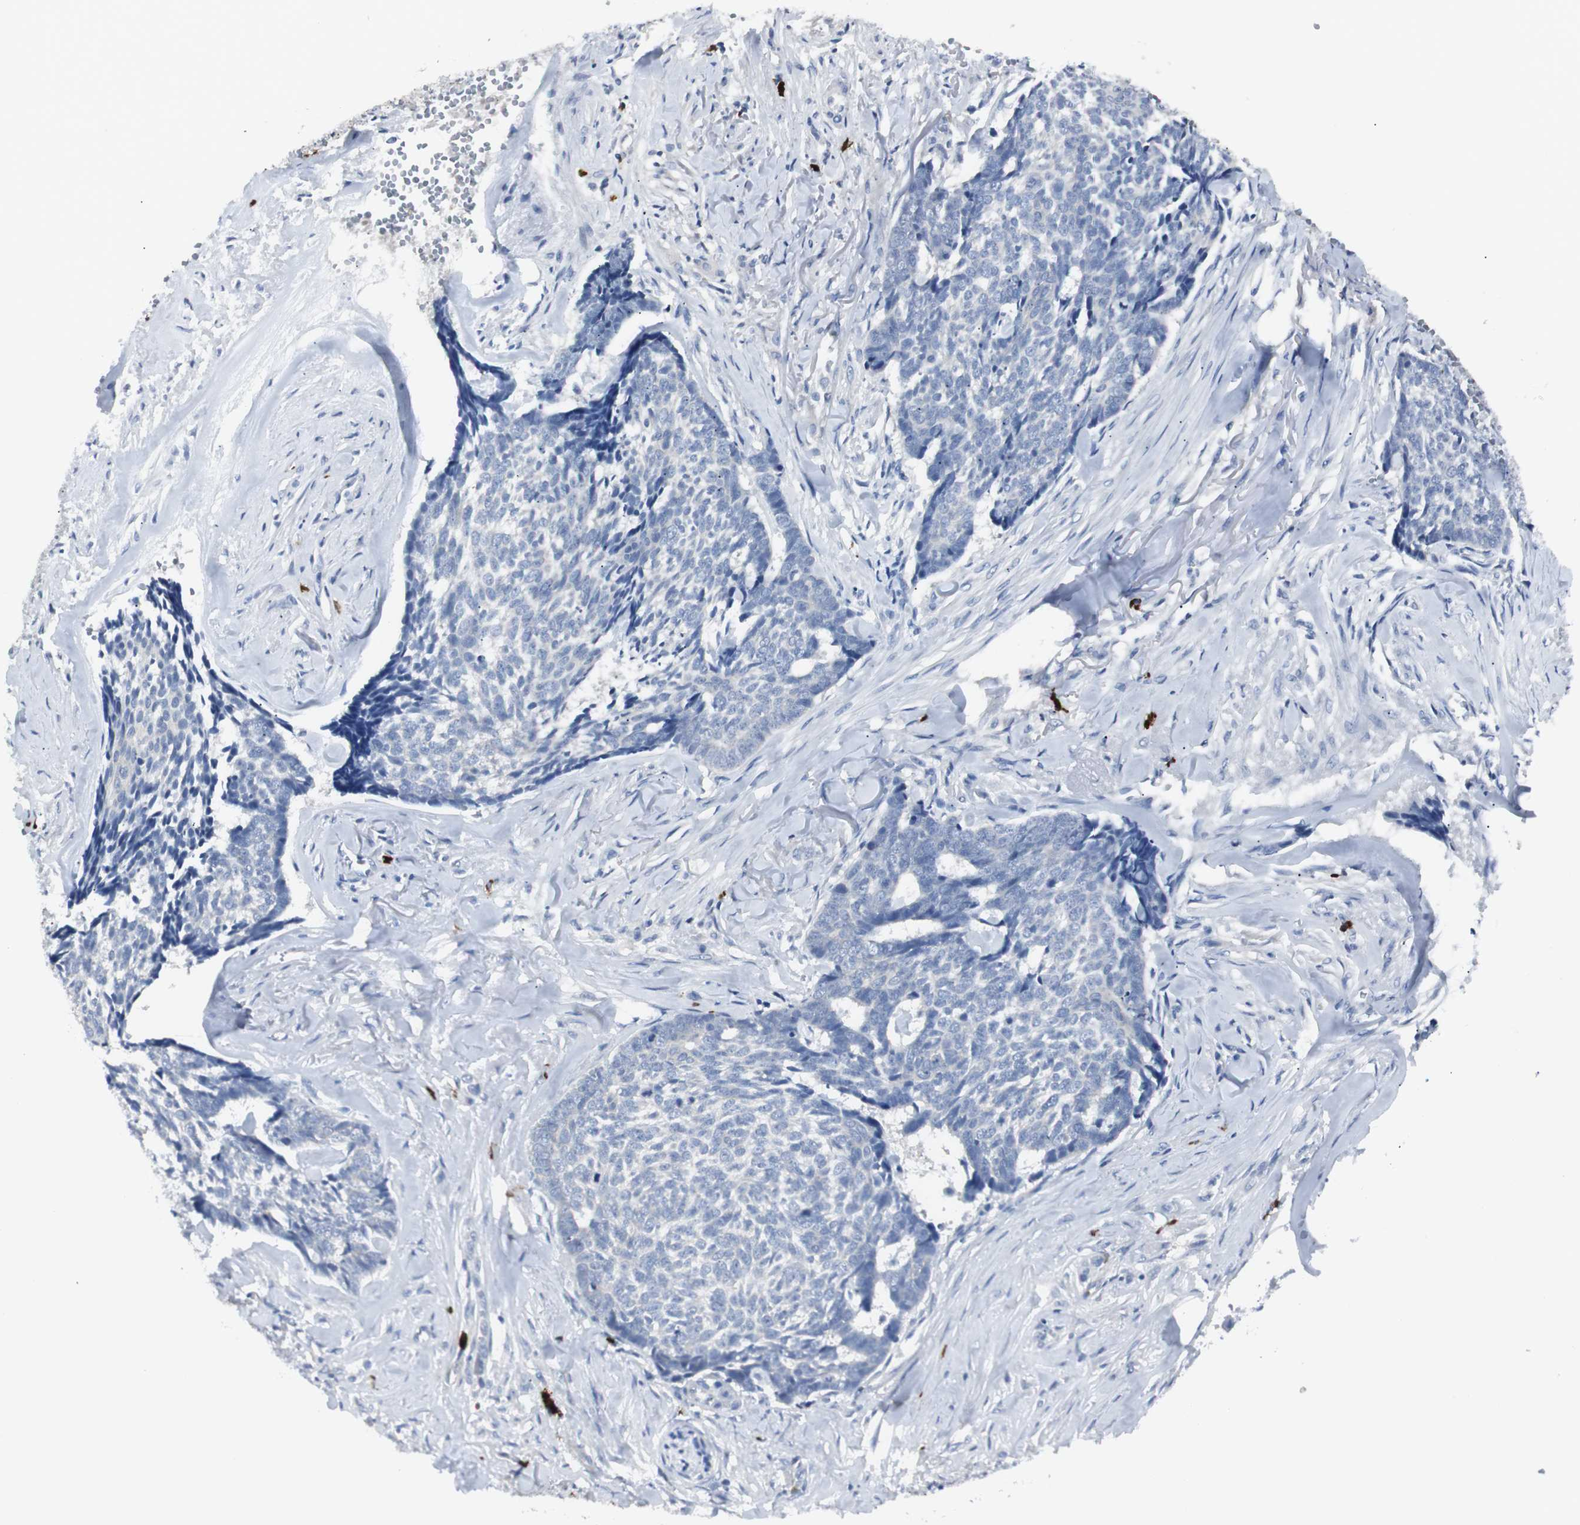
{"staining": {"intensity": "negative", "quantity": "none", "location": "none"}, "tissue": "skin cancer", "cell_type": "Tumor cells", "image_type": "cancer", "snomed": [{"axis": "morphology", "description": "Basal cell carcinoma"}, {"axis": "topography", "description": "Skin"}], "caption": "This is a histopathology image of IHC staining of skin basal cell carcinoma, which shows no positivity in tumor cells.", "gene": "RASA1", "patient": {"sex": "male", "age": 84}}